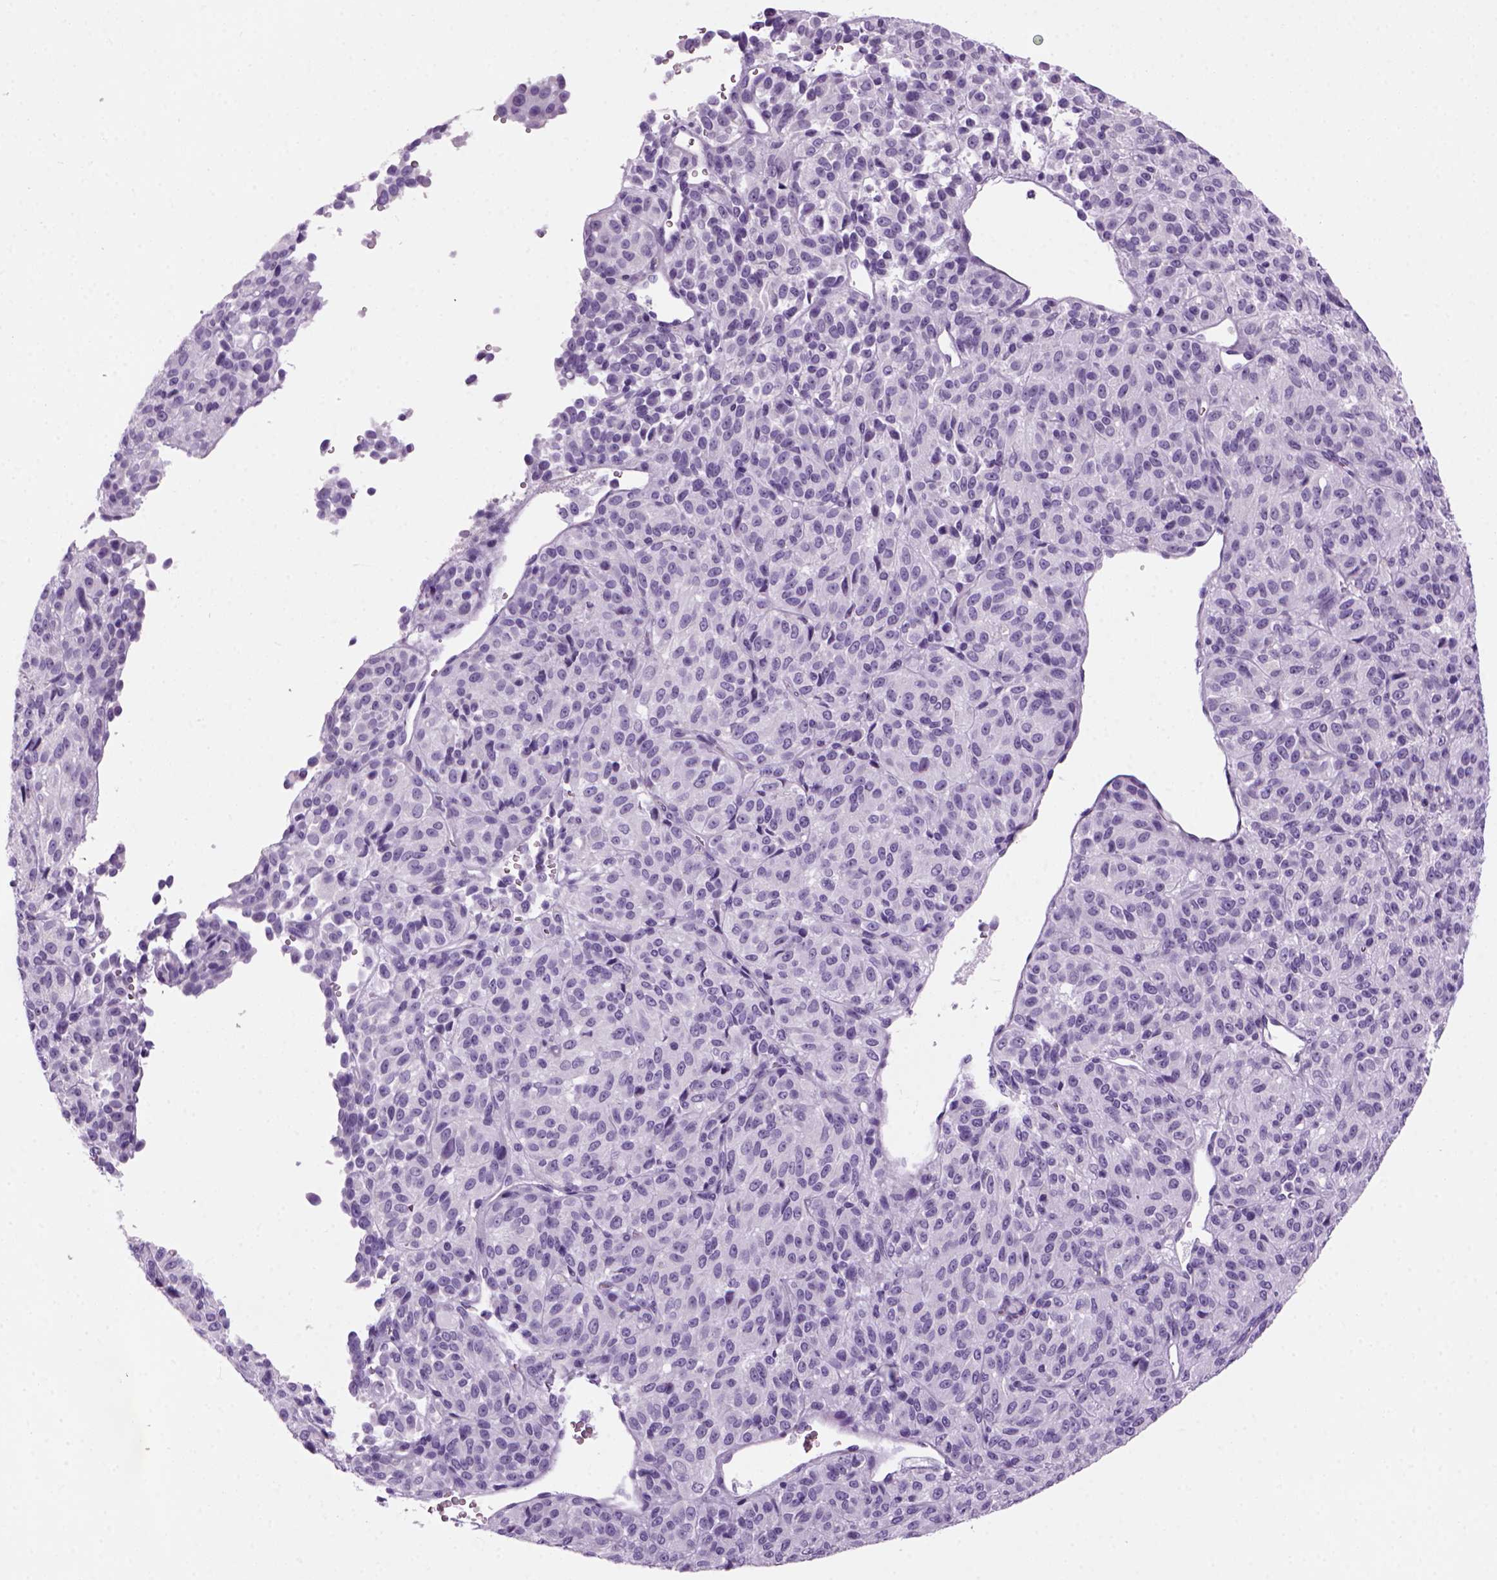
{"staining": {"intensity": "negative", "quantity": "none", "location": "none"}, "tissue": "melanoma", "cell_type": "Tumor cells", "image_type": "cancer", "snomed": [{"axis": "morphology", "description": "Malignant melanoma, Metastatic site"}, {"axis": "topography", "description": "Brain"}], "caption": "Immunohistochemistry (IHC) histopathology image of neoplastic tissue: human malignant melanoma (metastatic site) stained with DAB displays no significant protein staining in tumor cells.", "gene": "MZB1", "patient": {"sex": "female", "age": 56}}